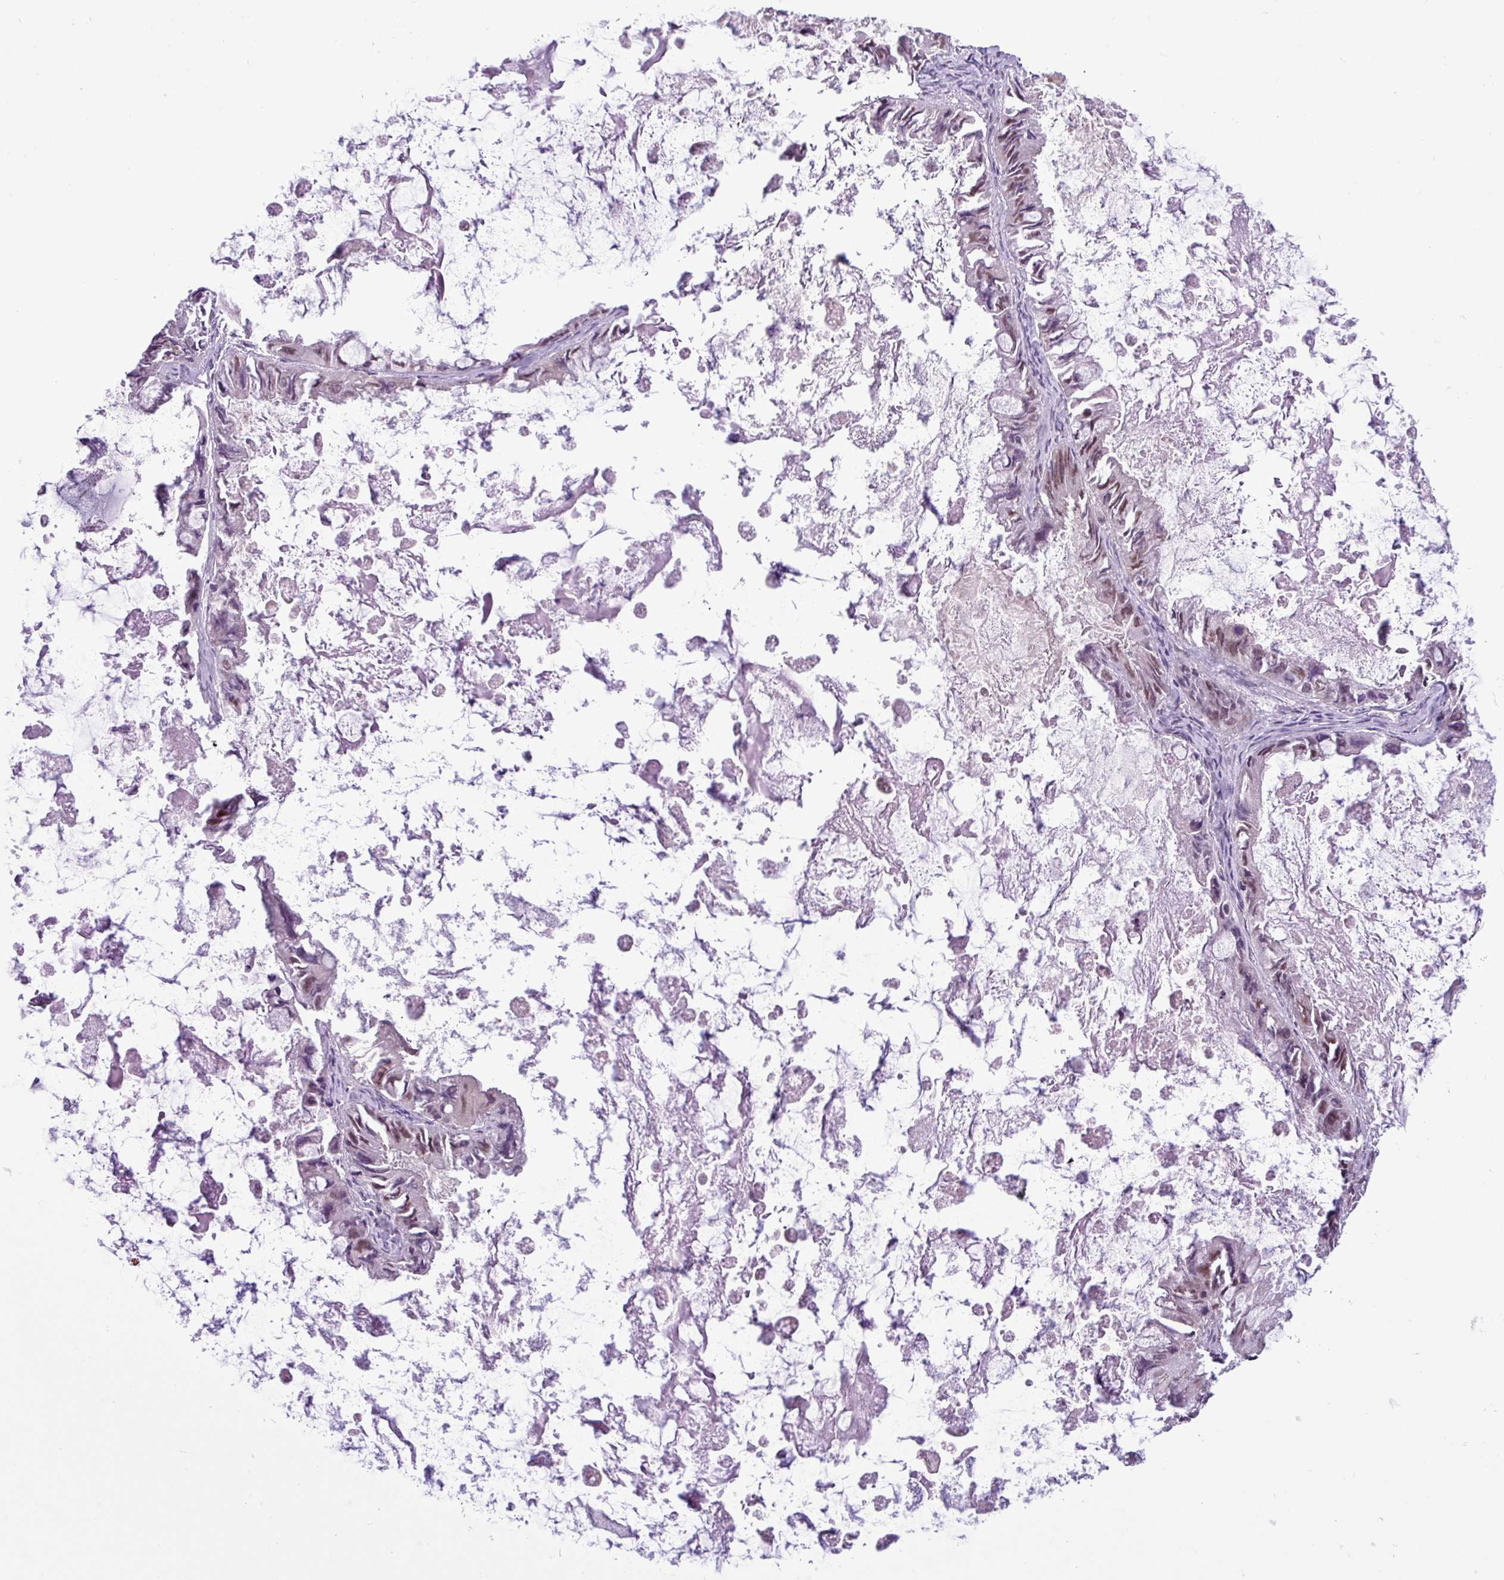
{"staining": {"intensity": "moderate", "quantity": ">75%", "location": "nuclear"}, "tissue": "ovarian cancer", "cell_type": "Tumor cells", "image_type": "cancer", "snomed": [{"axis": "morphology", "description": "Cystadenocarcinoma, mucinous, NOS"}, {"axis": "topography", "description": "Ovary"}], "caption": "The image reveals immunohistochemical staining of ovarian cancer. There is moderate nuclear expression is present in approximately >75% of tumor cells.", "gene": "NOTCH2", "patient": {"sex": "female", "age": 61}}